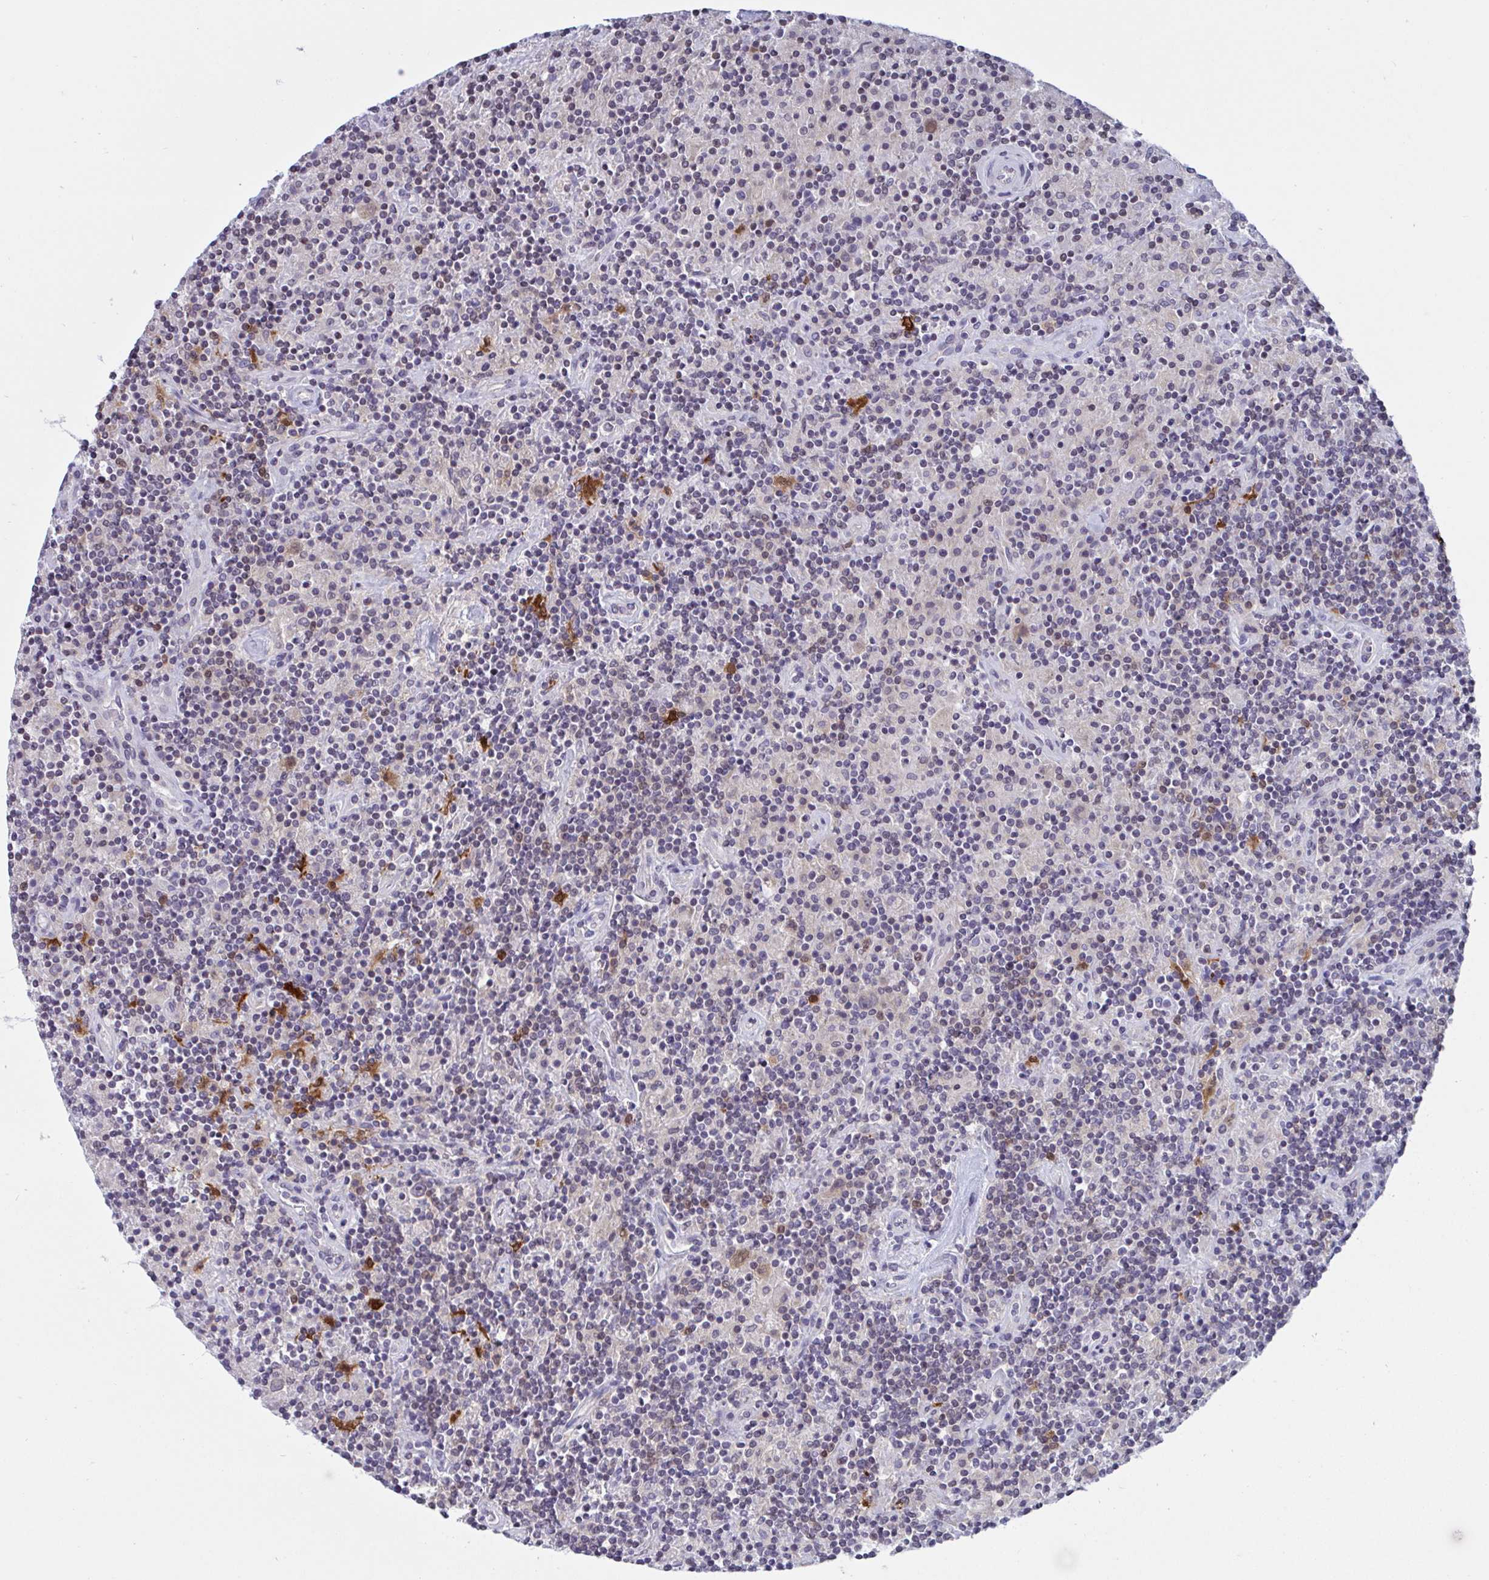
{"staining": {"intensity": "weak", "quantity": "<25%", "location": "cytoplasmic/membranous"}, "tissue": "lymphoma", "cell_type": "Tumor cells", "image_type": "cancer", "snomed": [{"axis": "morphology", "description": "Hodgkin's disease, NOS"}, {"axis": "topography", "description": "Lymph node"}], "caption": "High magnification brightfield microscopy of lymphoma stained with DAB (brown) and counterstained with hematoxylin (blue): tumor cells show no significant staining. (Stains: DAB (3,3'-diaminobenzidine) IHC with hematoxylin counter stain, Microscopy: brightfield microscopy at high magnification).", "gene": "SNX11", "patient": {"sex": "male", "age": 70}}